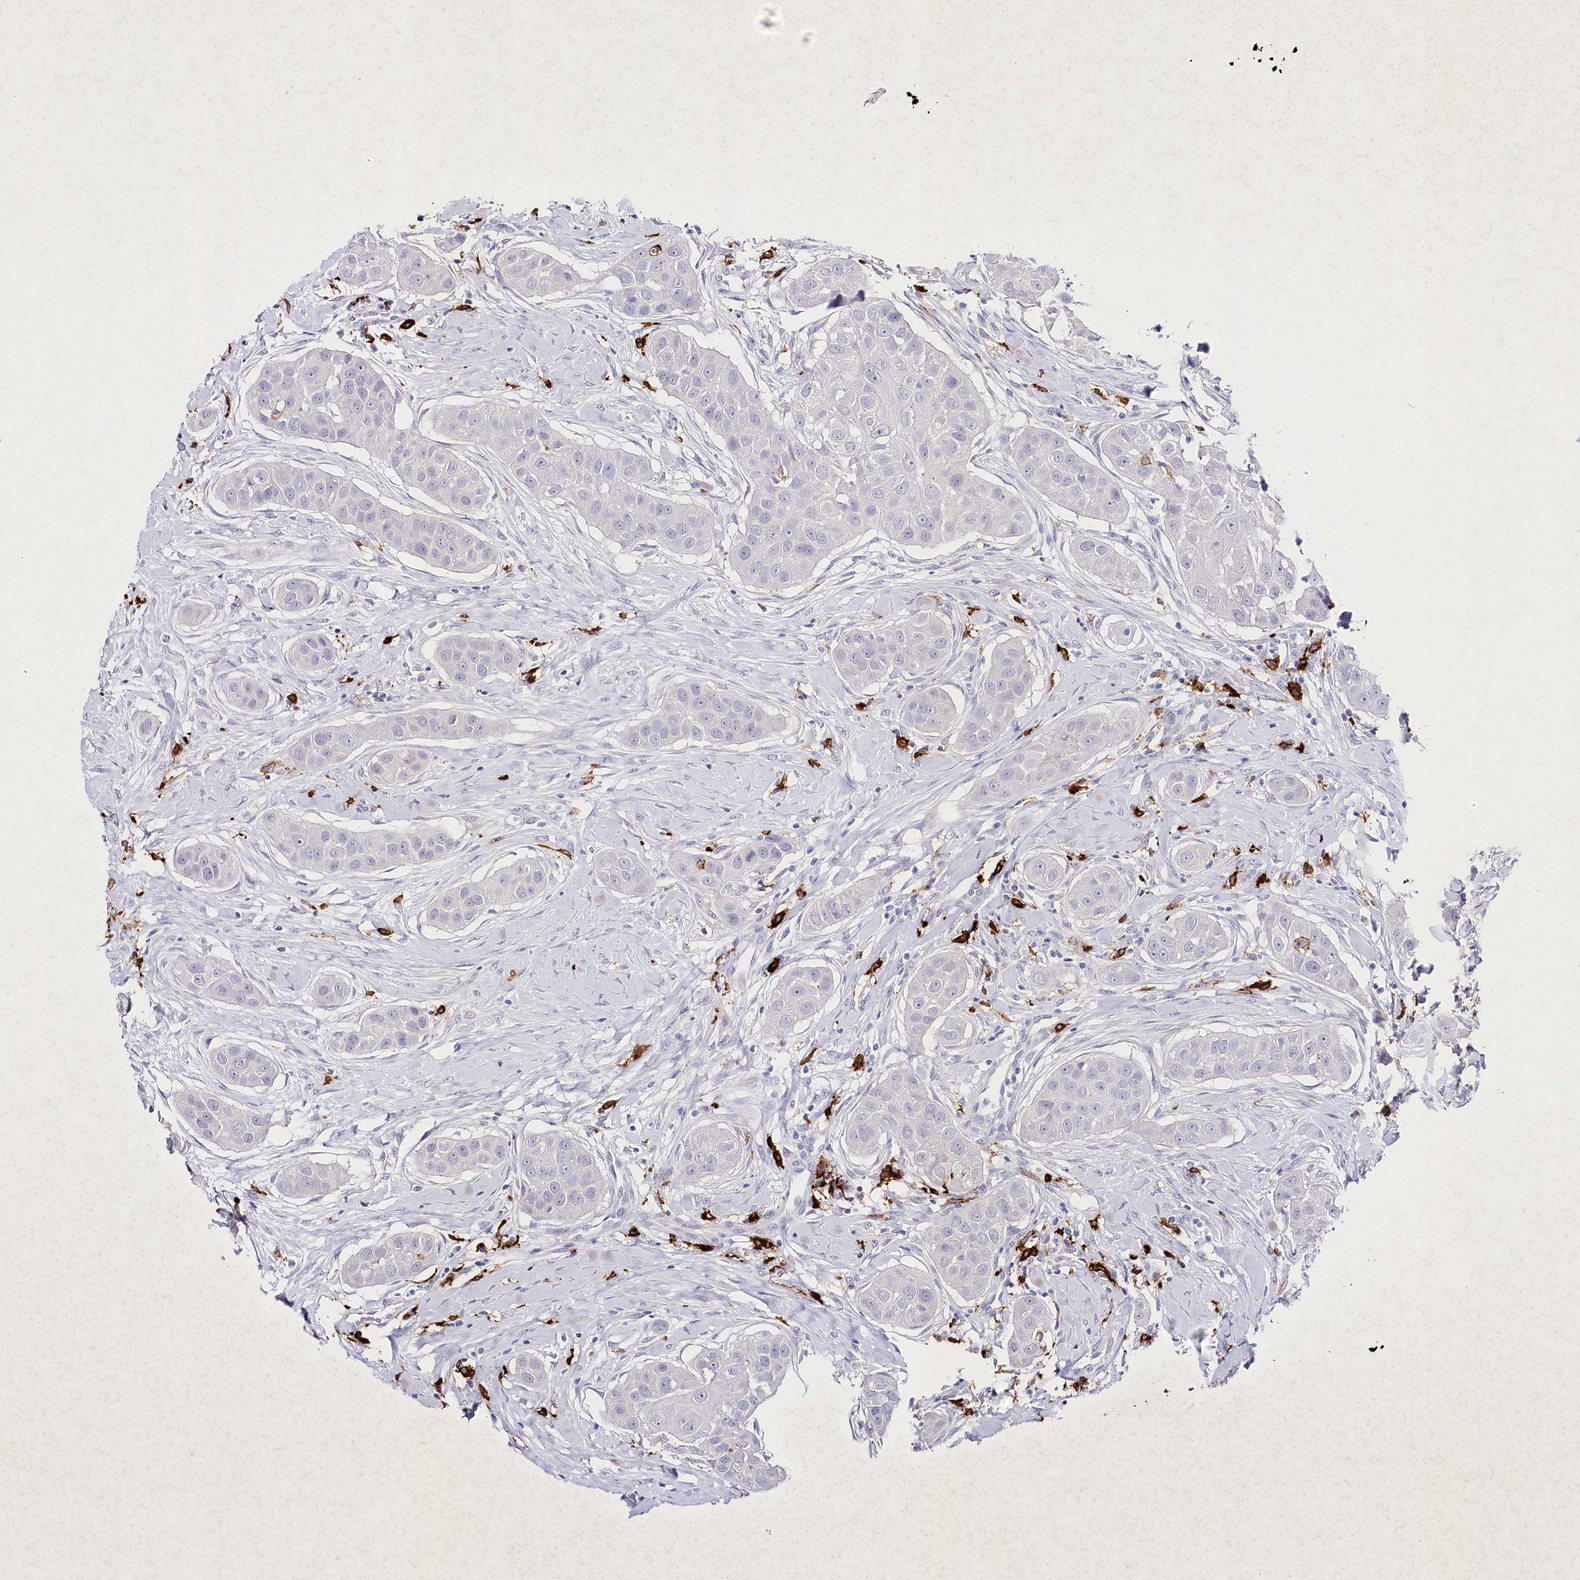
{"staining": {"intensity": "negative", "quantity": "none", "location": "none"}, "tissue": "head and neck cancer", "cell_type": "Tumor cells", "image_type": "cancer", "snomed": [{"axis": "morphology", "description": "Normal tissue, NOS"}, {"axis": "morphology", "description": "Squamous cell carcinoma, NOS"}, {"axis": "topography", "description": "Skeletal muscle"}, {"axis": "topography", "description": "Head-Neck"}], "caption": "Squamous cell carcinoma (head and neck) was stained to show a protein in brown. There is no significant expression in tumor cells.", "gene": "CLEC4M", "patient": {"sex": "male", "age": 51}}